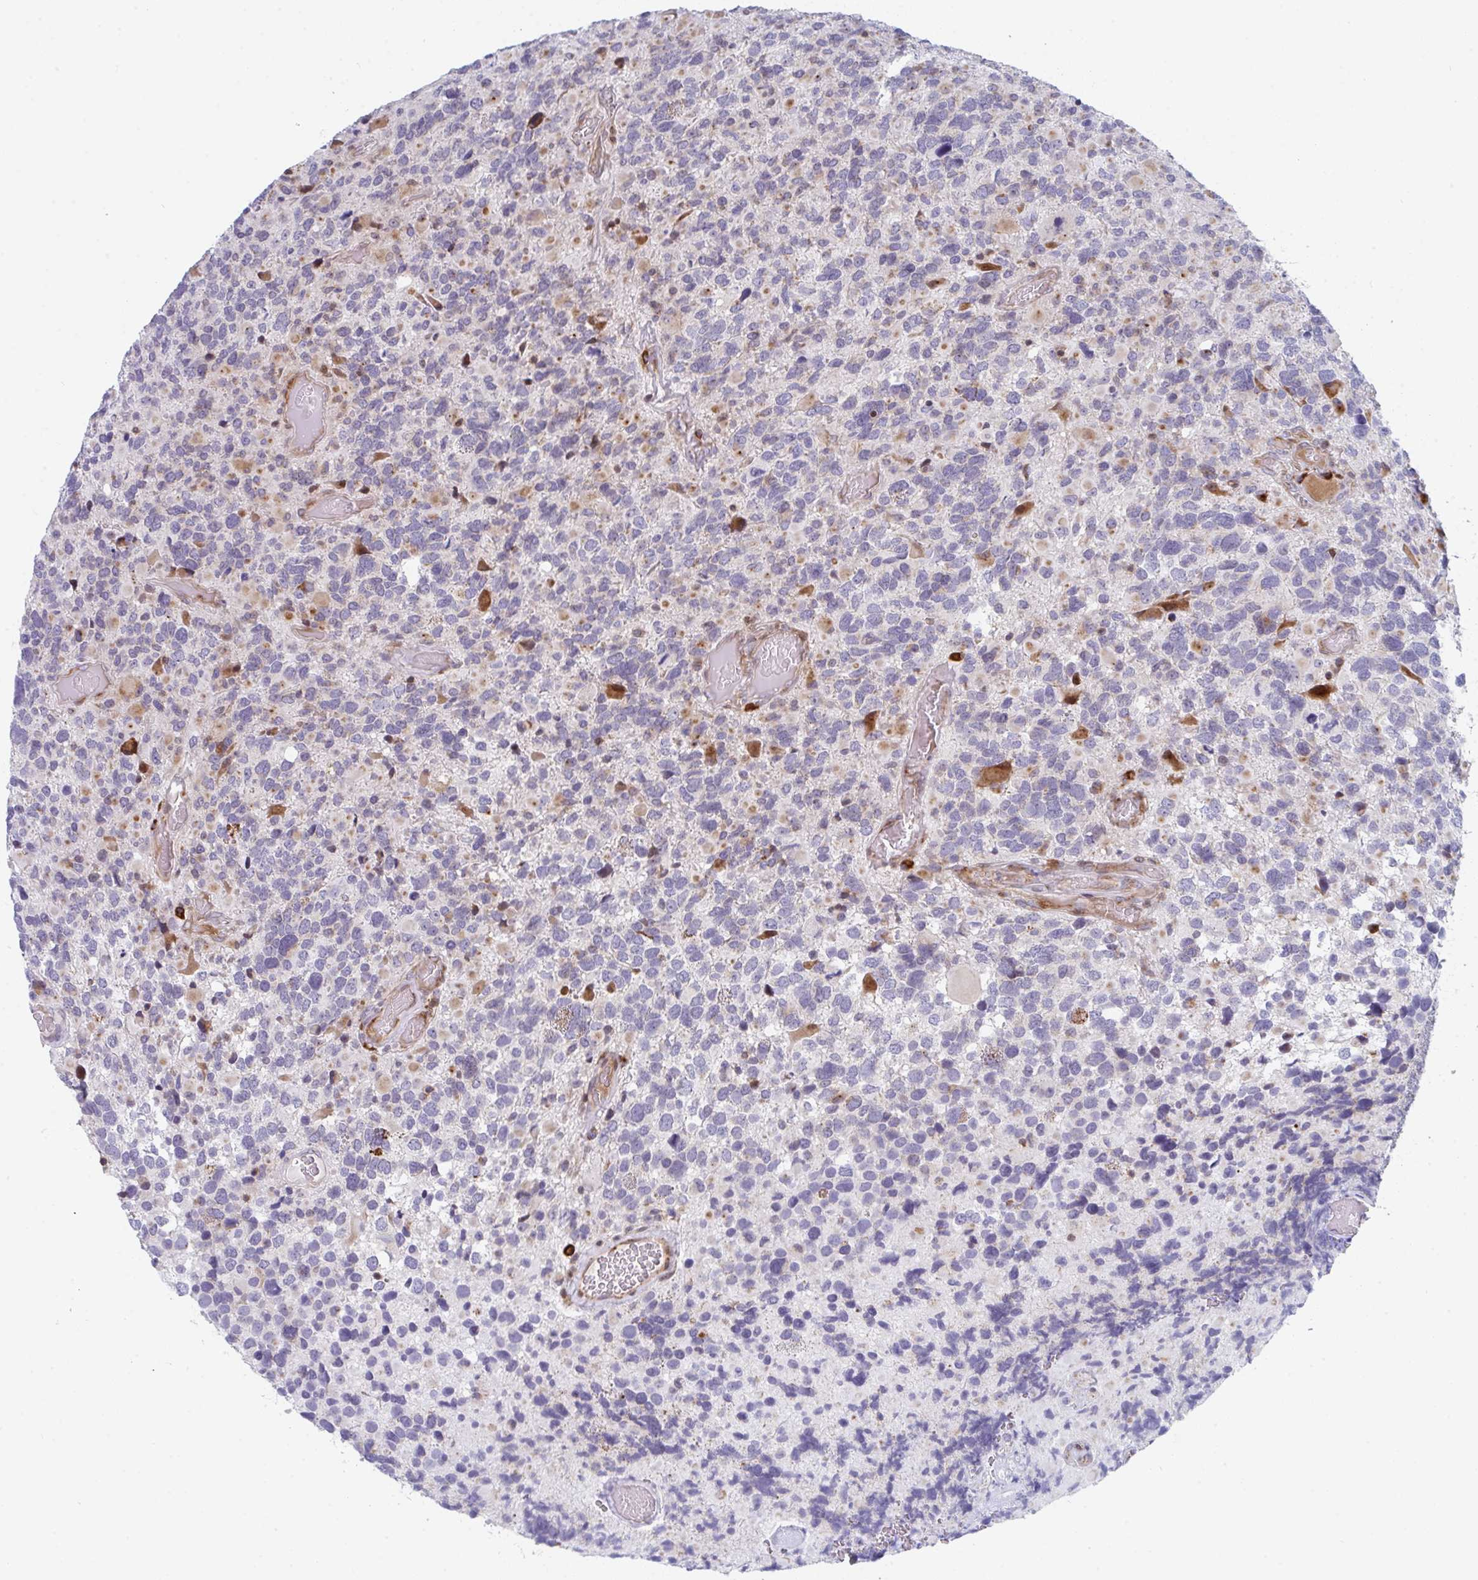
{"staining": {"intensity": "moderate", "quantity": "25%-75%", "location": "cytoplasmic/membranous"}, "tissue": "glioma", "cell_type": "Tumor cells", "image_type": "cancer", "snomed": [{"axis": "morphology", "description": "Glioma, malignant, High grade"}, {"axis": "topography", "description": "Brain"}], "caption": "Tumor cells display medium levels of moderate cytoplasmic/membranous expression in about 25%-75% of cells in human glioma. The protein is stained brown, and the nuclei are stained in blue (DAB IHC with brightfield microscopy, high magnification).", "gene": "PRKCH", "patient": {"sex": "female", "age": 40}}